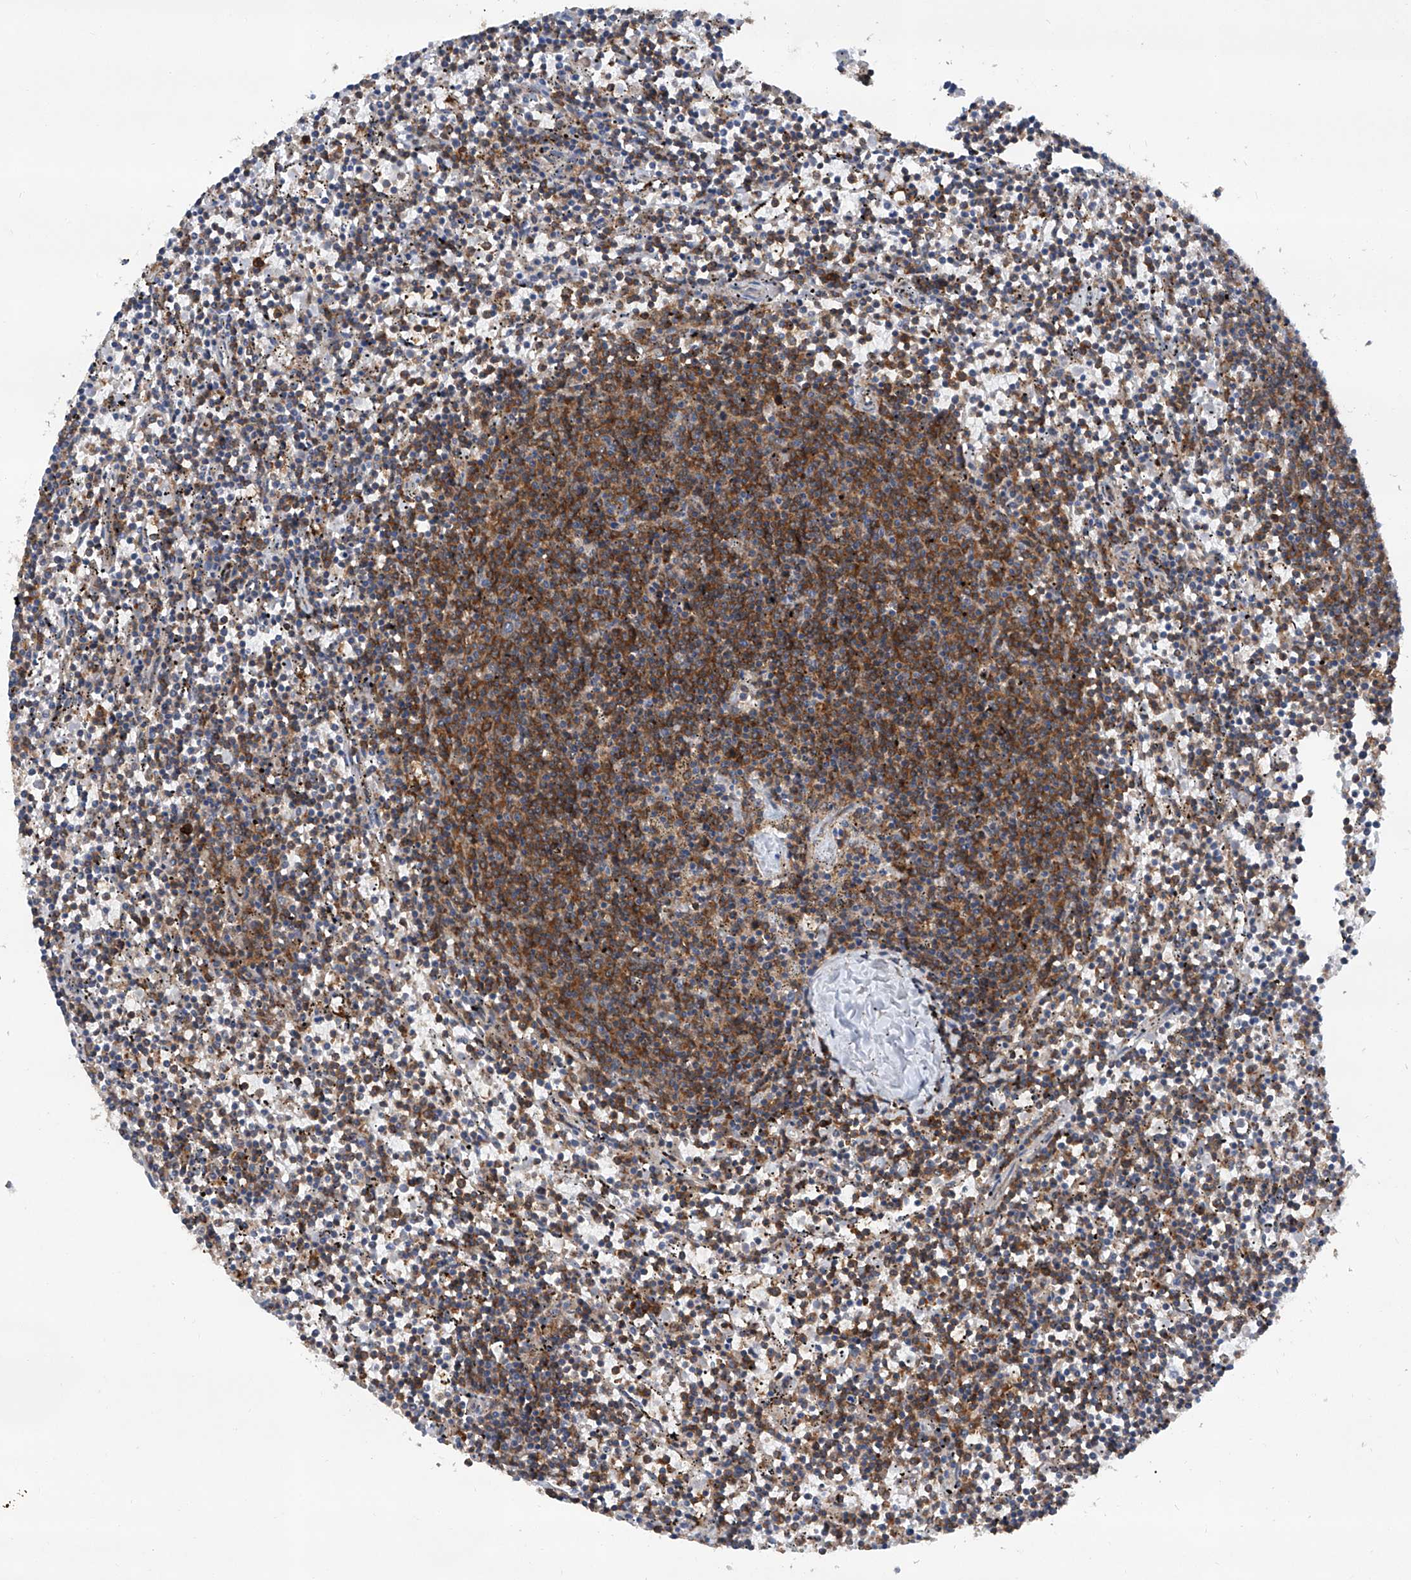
{"staining": {"intensity": "strong", "quantity": "25%-75%", "location": "cytoplasmic/membranous"}, "tissue": "lymphoma", "cell_type": "Tumor cells", "image_type": "cancer", "snomed": [{"axis": "morphology", "description": "Malignant lymphoma, non-Hodgkin's type, Low grade"}, {"axis": "topography", "description": "Spleen"}], "caption": "Malignant lymphoma, non-Hodgkin's type (low-grade) stained with a brown dye shows strong cytoplasmic/membranous positive positivity in about 25%-75% of tumor cells.", "gene": "SMAP1", "patient": {"sex": "female", "age": 50}}